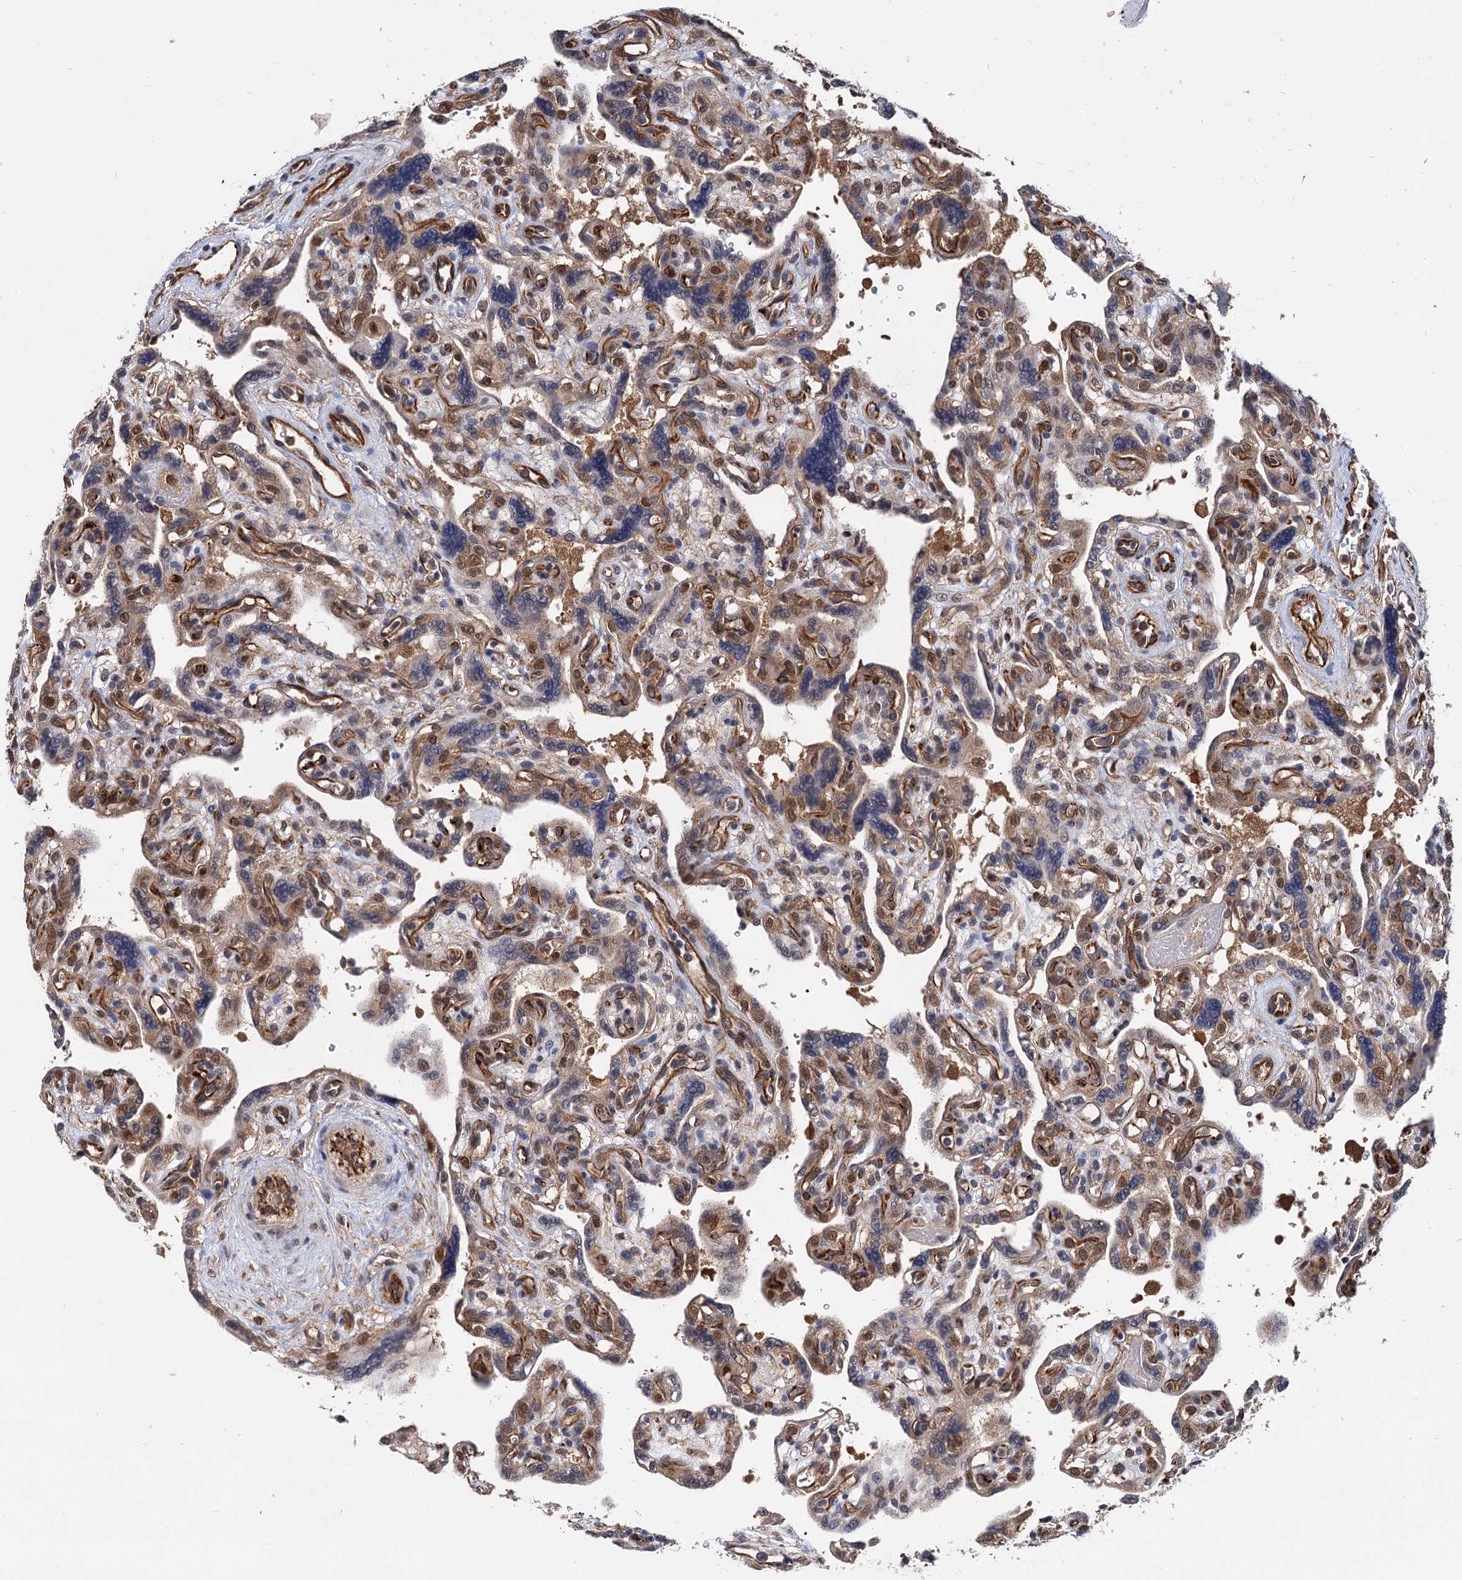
{"staining": {"intensity": "moderate", "quantity": "<25%", "location": "cytoplasmic/membranous,nuclear"}, "tissue": "placenta", "cell_type": "Trophoblastic cells", "image_type": "normal", "snomed": [{"axis": "morphology", "description": "Normal tissue, NOS"}, {"axis": "topography", "description": "Placenta"}], "caption": "Unremarkable placenta demonstrates moderate cytoplasmic/membranous,nuclear expression in about <25% of trophoblastic cells.", "gene": "PSMD4", "patient": {"sex": "female", "age": 39}}